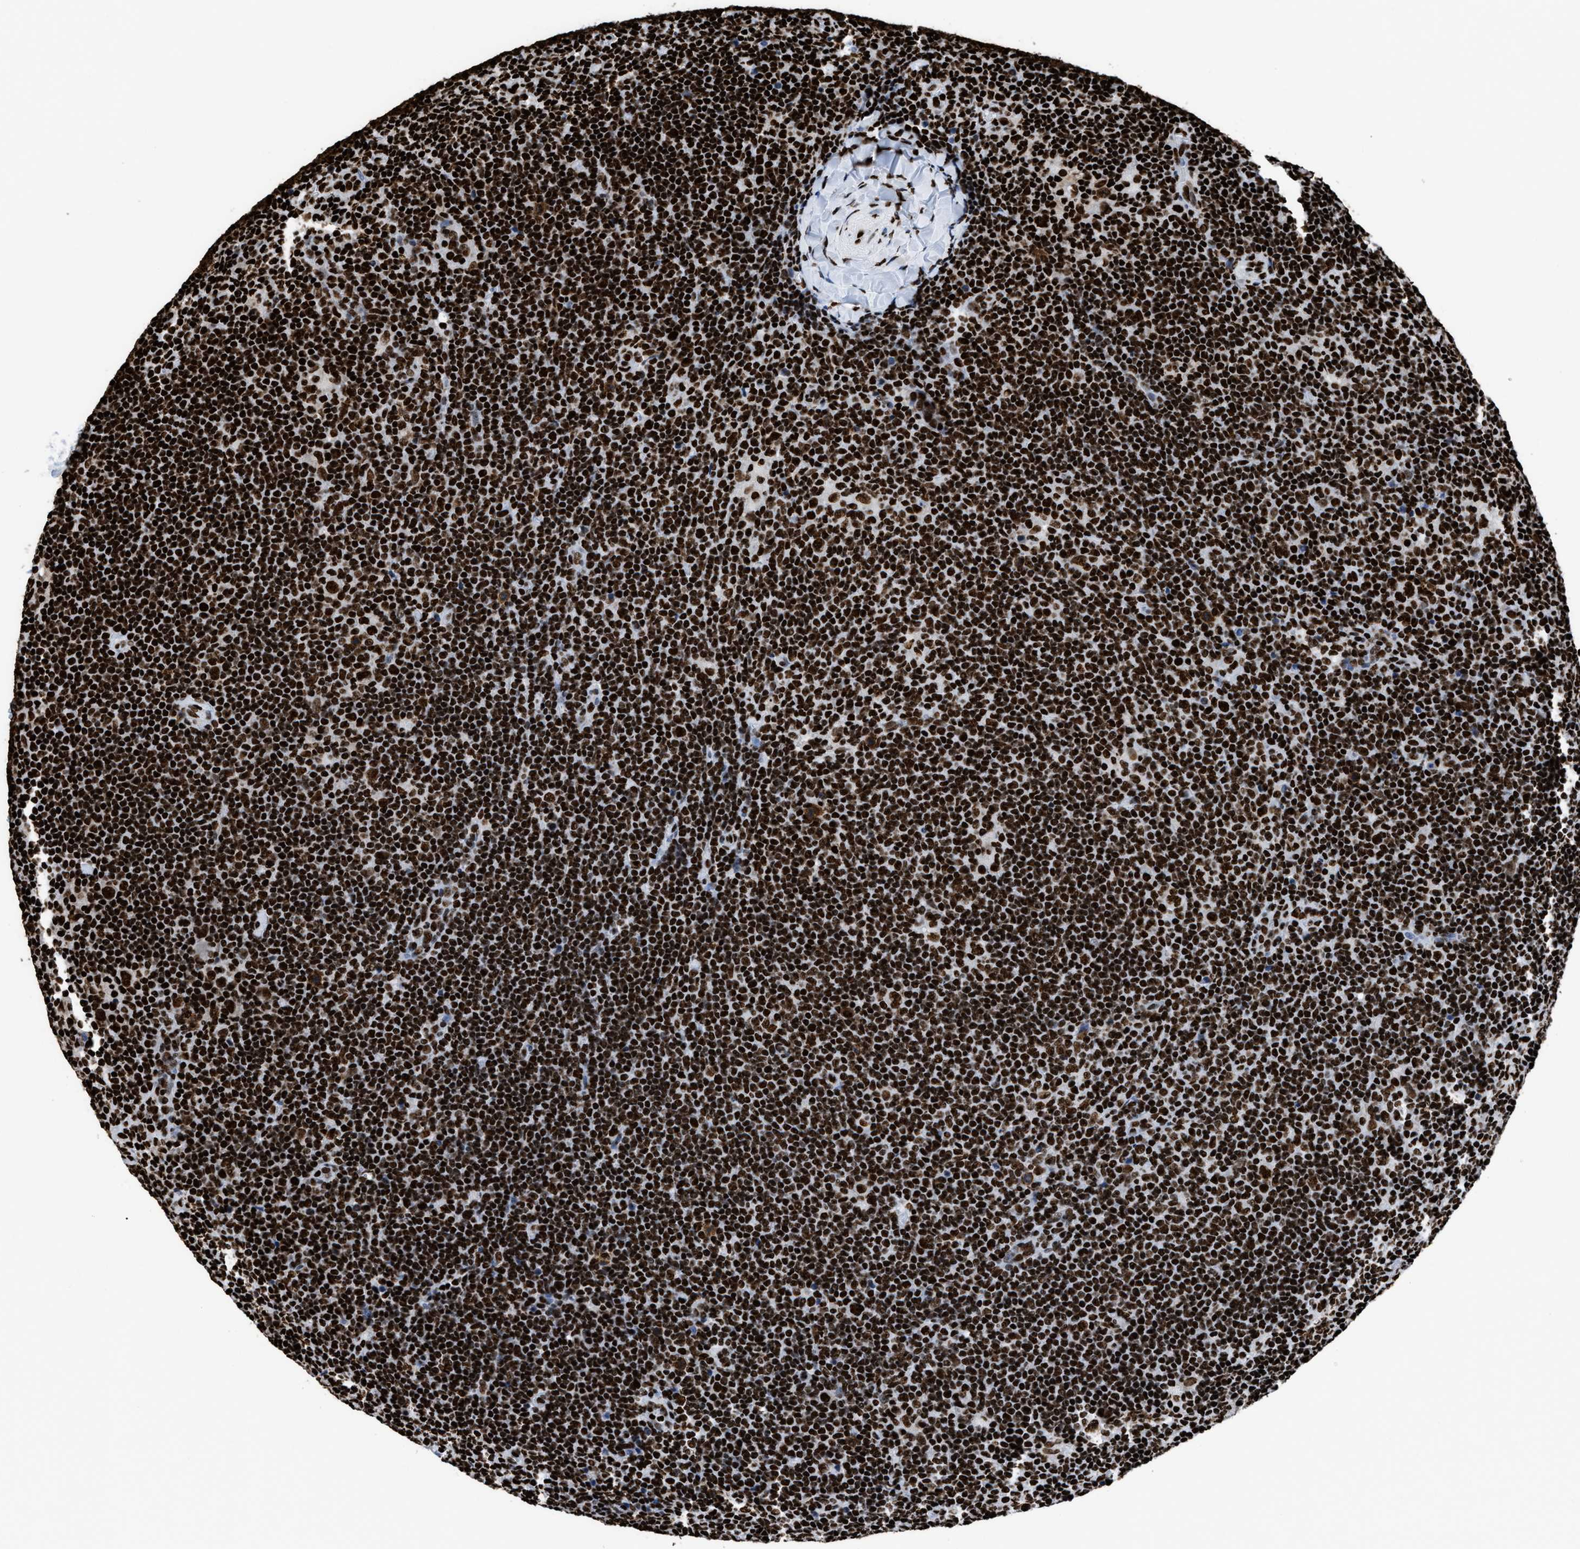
{"staining": {"intensity": "strong", "quantity": ">75%", "location": "nuclear"}, "tissue": "lymphoma", "cell_type": "Tumor cells", "image_type": "cancer", "snomed": [{"axis": "morphology", "description": "Hodgkin's disease, NOS"}, {"axis": "topography", "description": "Lymph node"}], "caption": "Brown immunohistochemical staining in lymphoma reveals strong nuclear staining in approximately >75% of tumor cells.", "gene": "HNRNPM", "patient": {"sex": "female", "age": 57}}